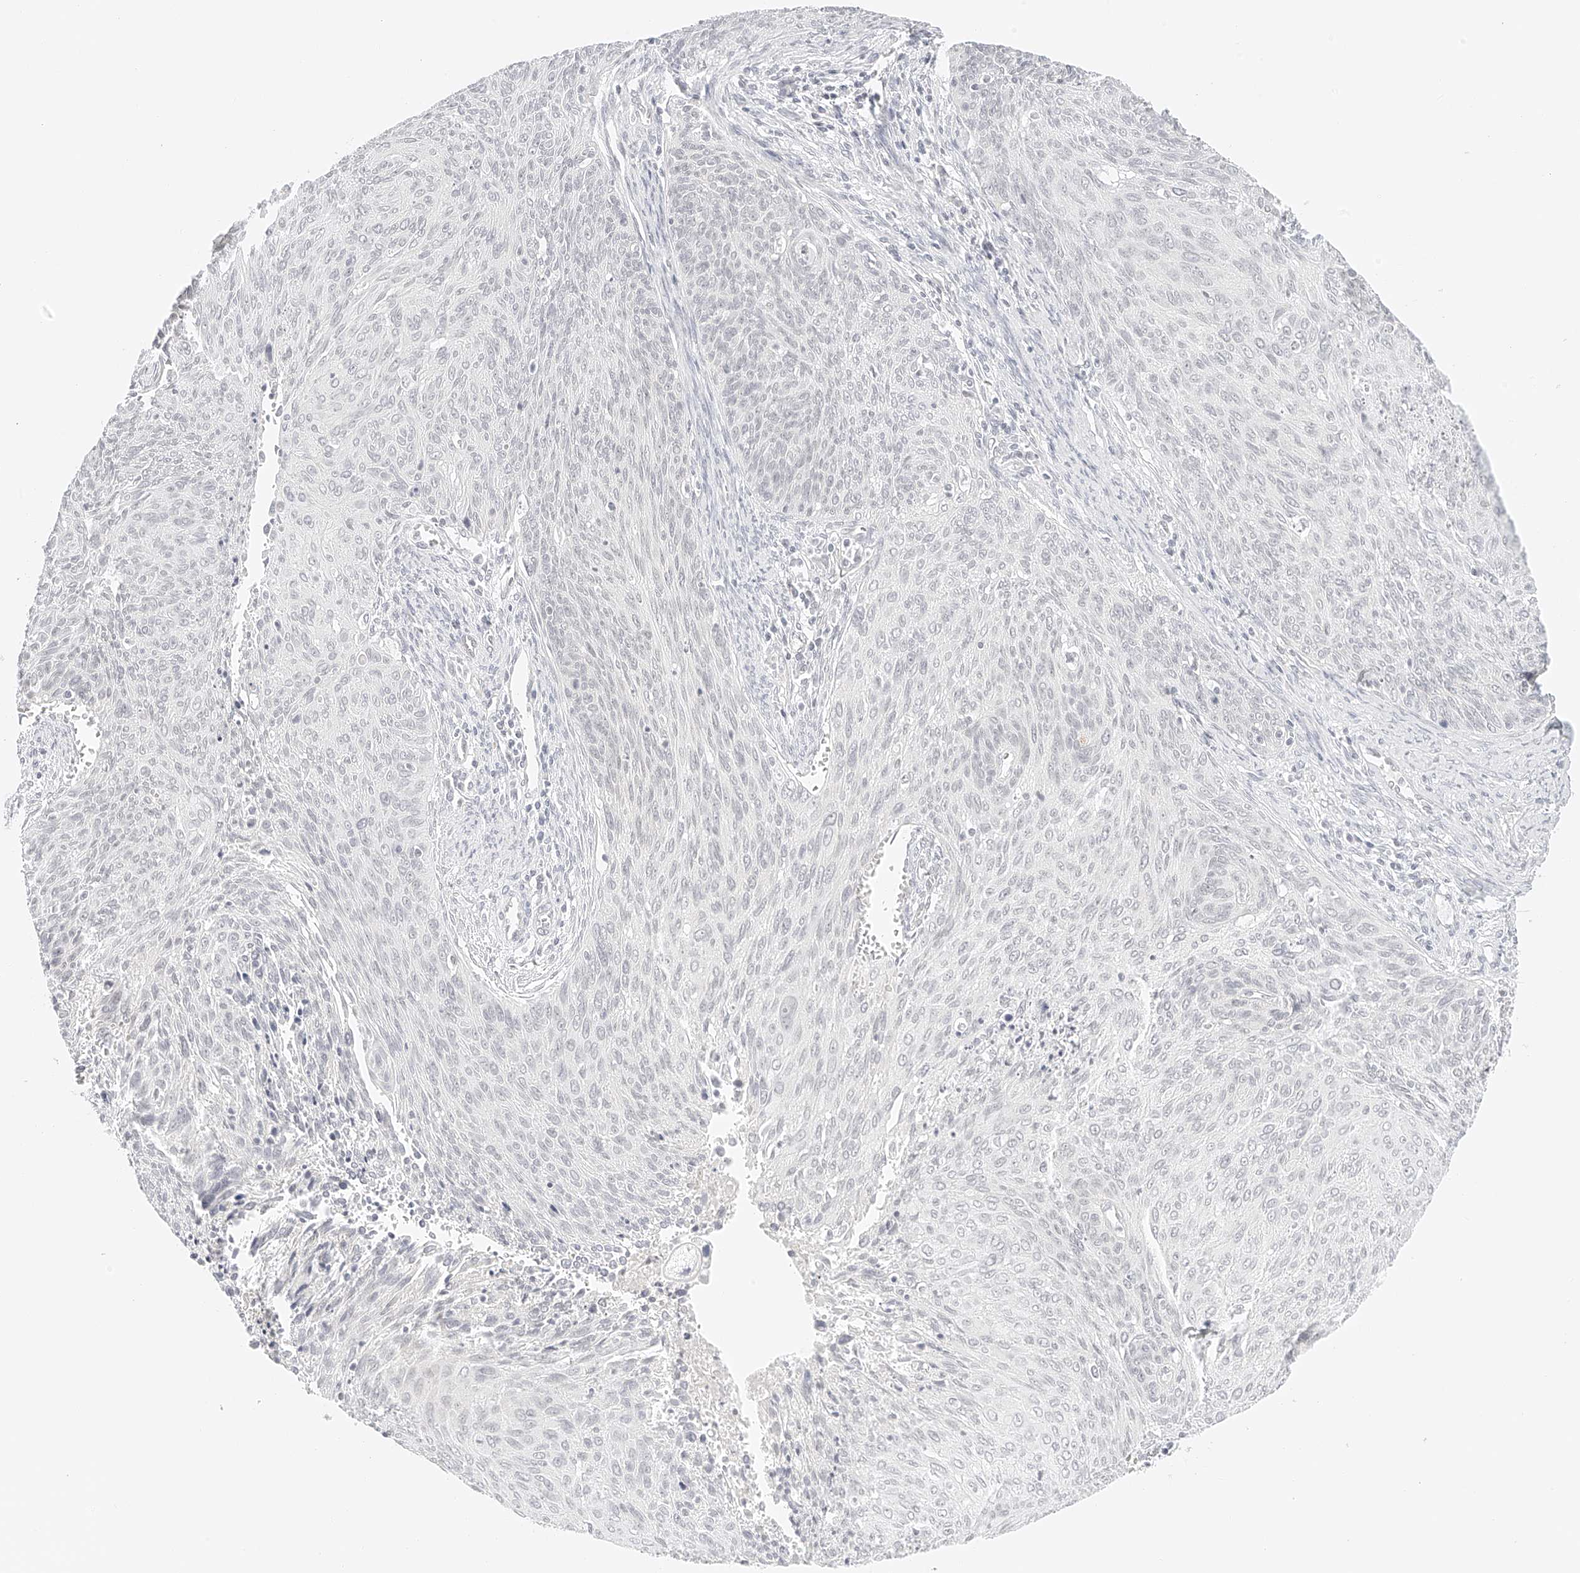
{"staining": {"intensity": "negative", "quantity": "none", "location": "none"}, "tissue": "cervical cancer", "cell_type": "Tumor cells", "image_type": "cancer", "snomed": [{"axis": "morphology", "description": "Squamous cell carcinoma, NOS"}, {"axis": "topography", "description": "Cervix"}], "caption": "Immunohistochemical staining of human cervical cancer (squamous cell carcinoma) shows no significant positivity in tumor cells. (DAB (3,3'-diaminobenzidine) IHC with hematoxylin counter stain).", "gene": "ZFP69", "patient": {"sex": "female", "age": 55}}